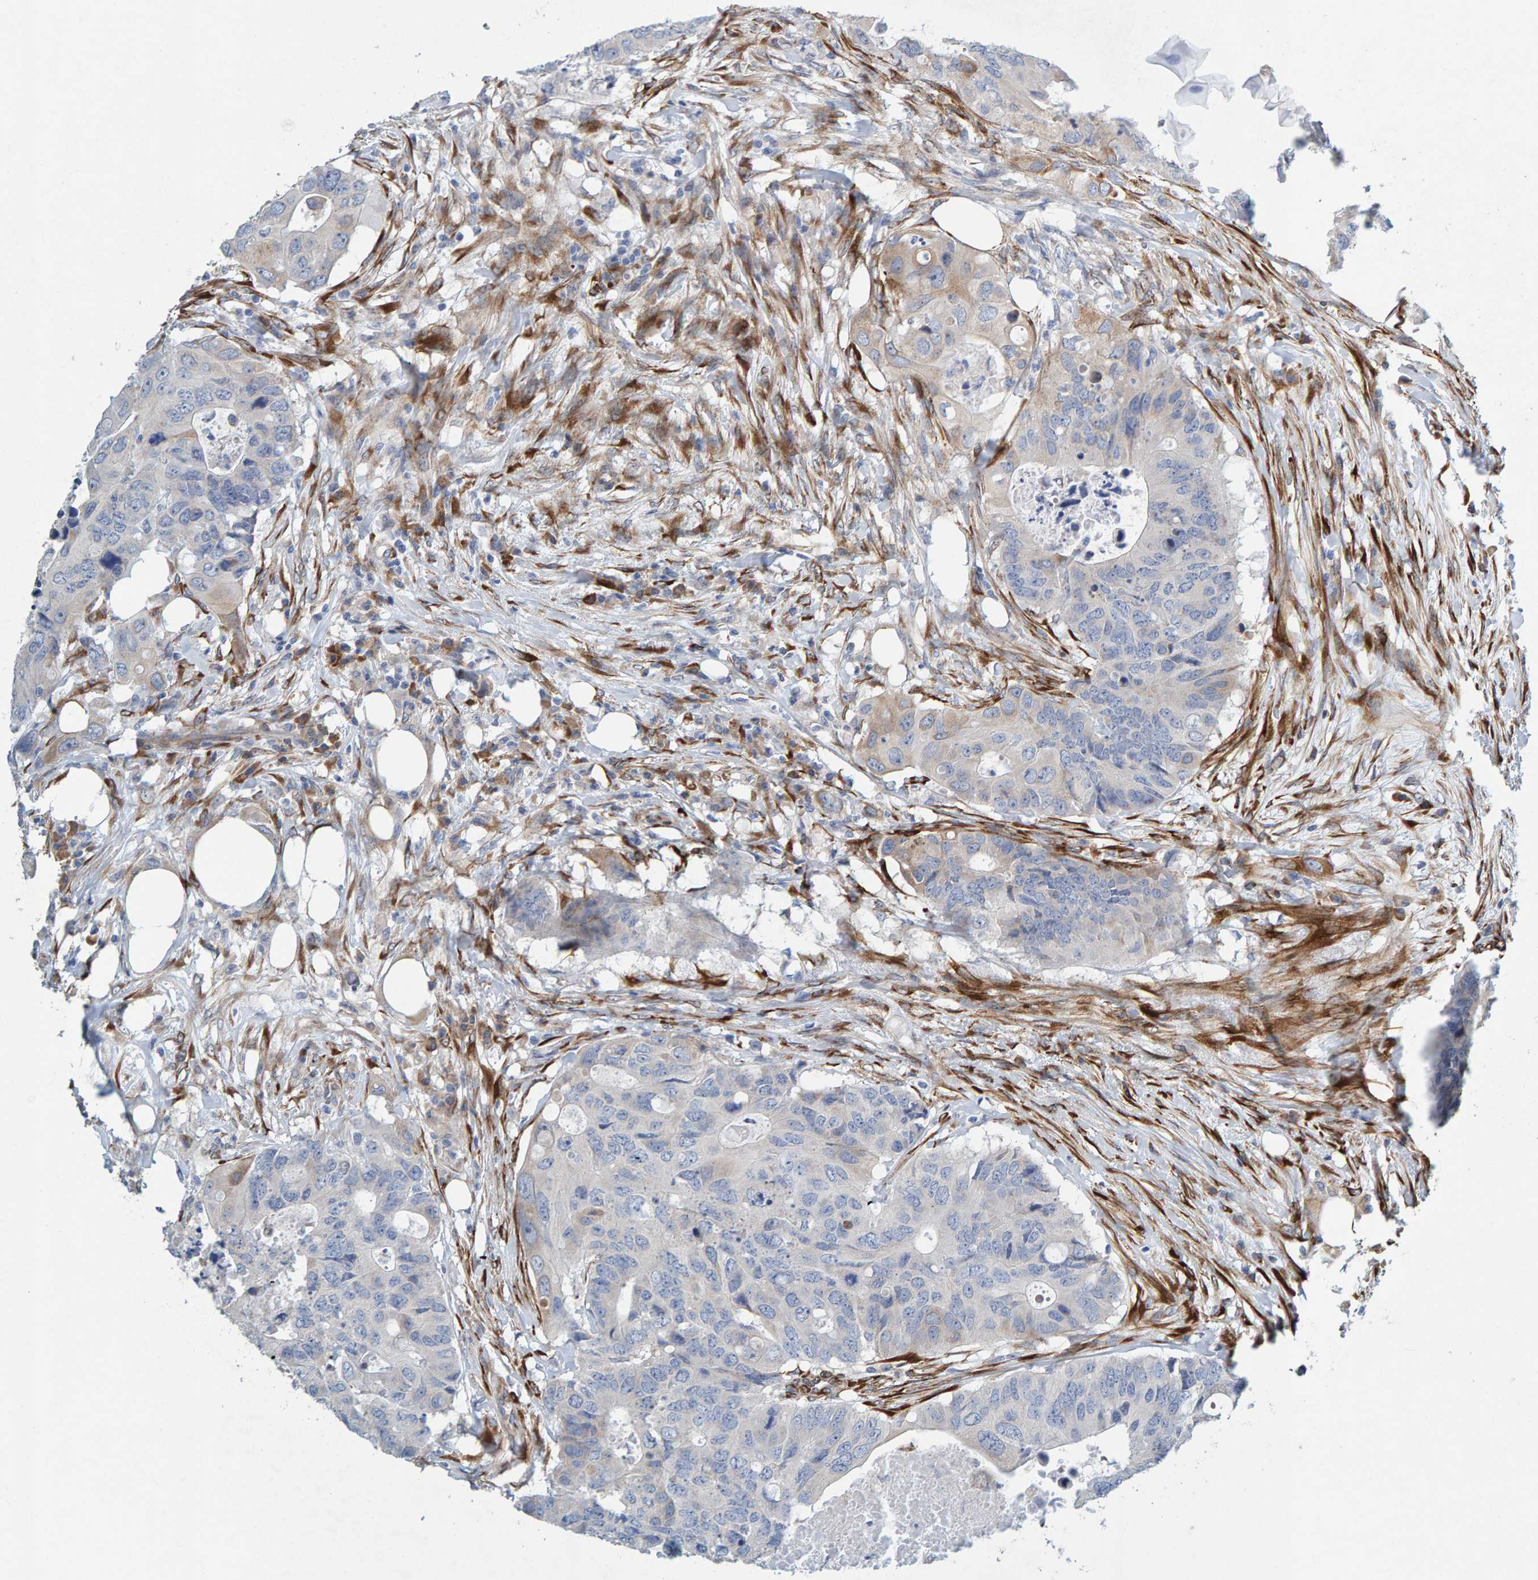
{"staining": {"intensity": "negative", "quantity": "none", "location": "none"}, "tissue": "colorectal cancer", "cell_type": "Tumor cells", "image_type": "cancer", "snomed": [{"axis": "morphology", "description": "Adenocarcinoma, NOS"}, {"axis": "topography", "description": "Colon"}], "caption": "Tumor cells show no significant expression in colorectal cancer. The staining was performed using DAB to visualize the protein expression in brown, while the nuclei were stained in blue with hematoxylin (Magnification: 20x).", "gene": "MMP16", "patient": {"sex": "male", "age": 71}}